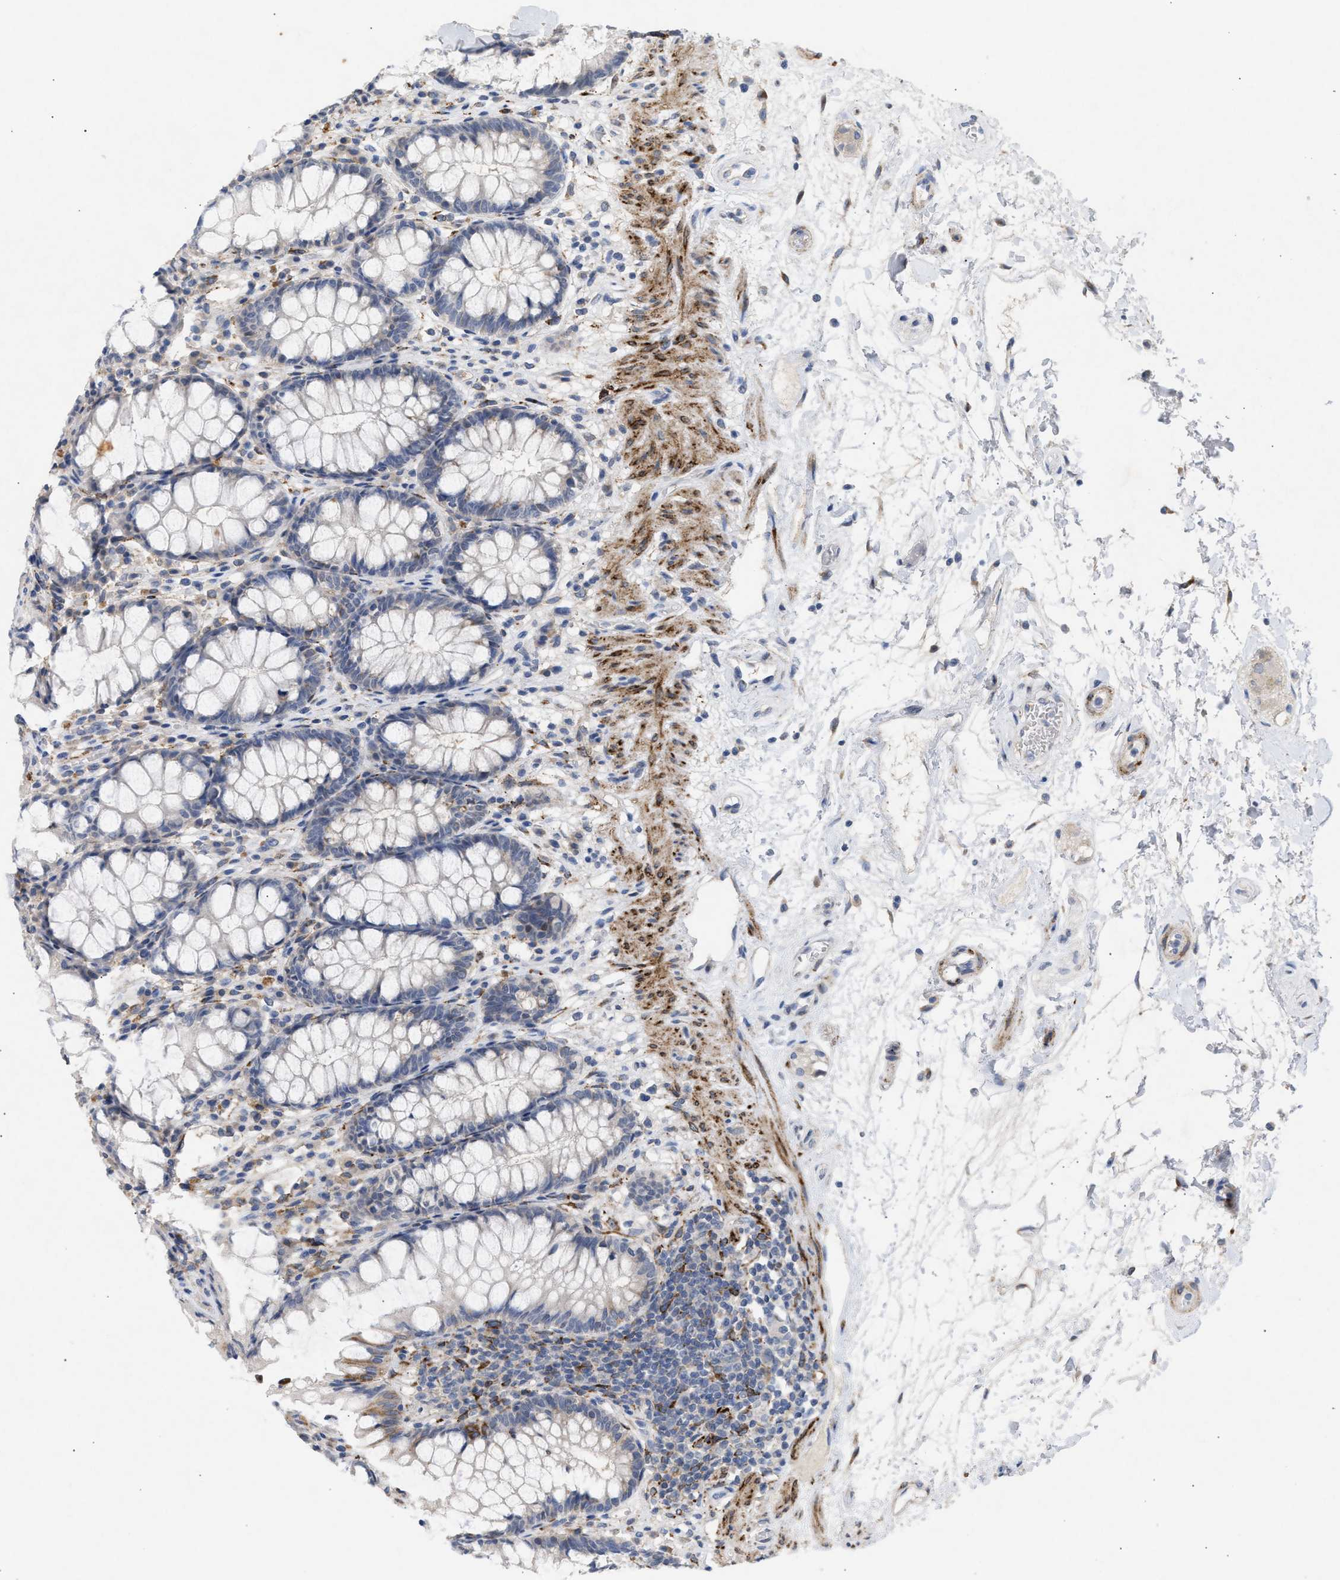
{"staining": {"intensity": "negative", "quantity": "none", "location": "none"}, "tissue": "rectum", "cell_type": "Glandular cells", "image_type": "normal", "snomed": [{"axis": "morphology", "description": "Normal tissue, NOS"}, {"axis": "topography", "description": "Rectum"}], "caption": "Immunohistochemical staining of unremarkable human rectum shows no significant expression in glandular cells. The staining is performed using DAB brown chromogen with nuclei counter-stained in using hematoxylin.", "gene": "SELENOM", "patient": {"sex": "male", "age": 64}}